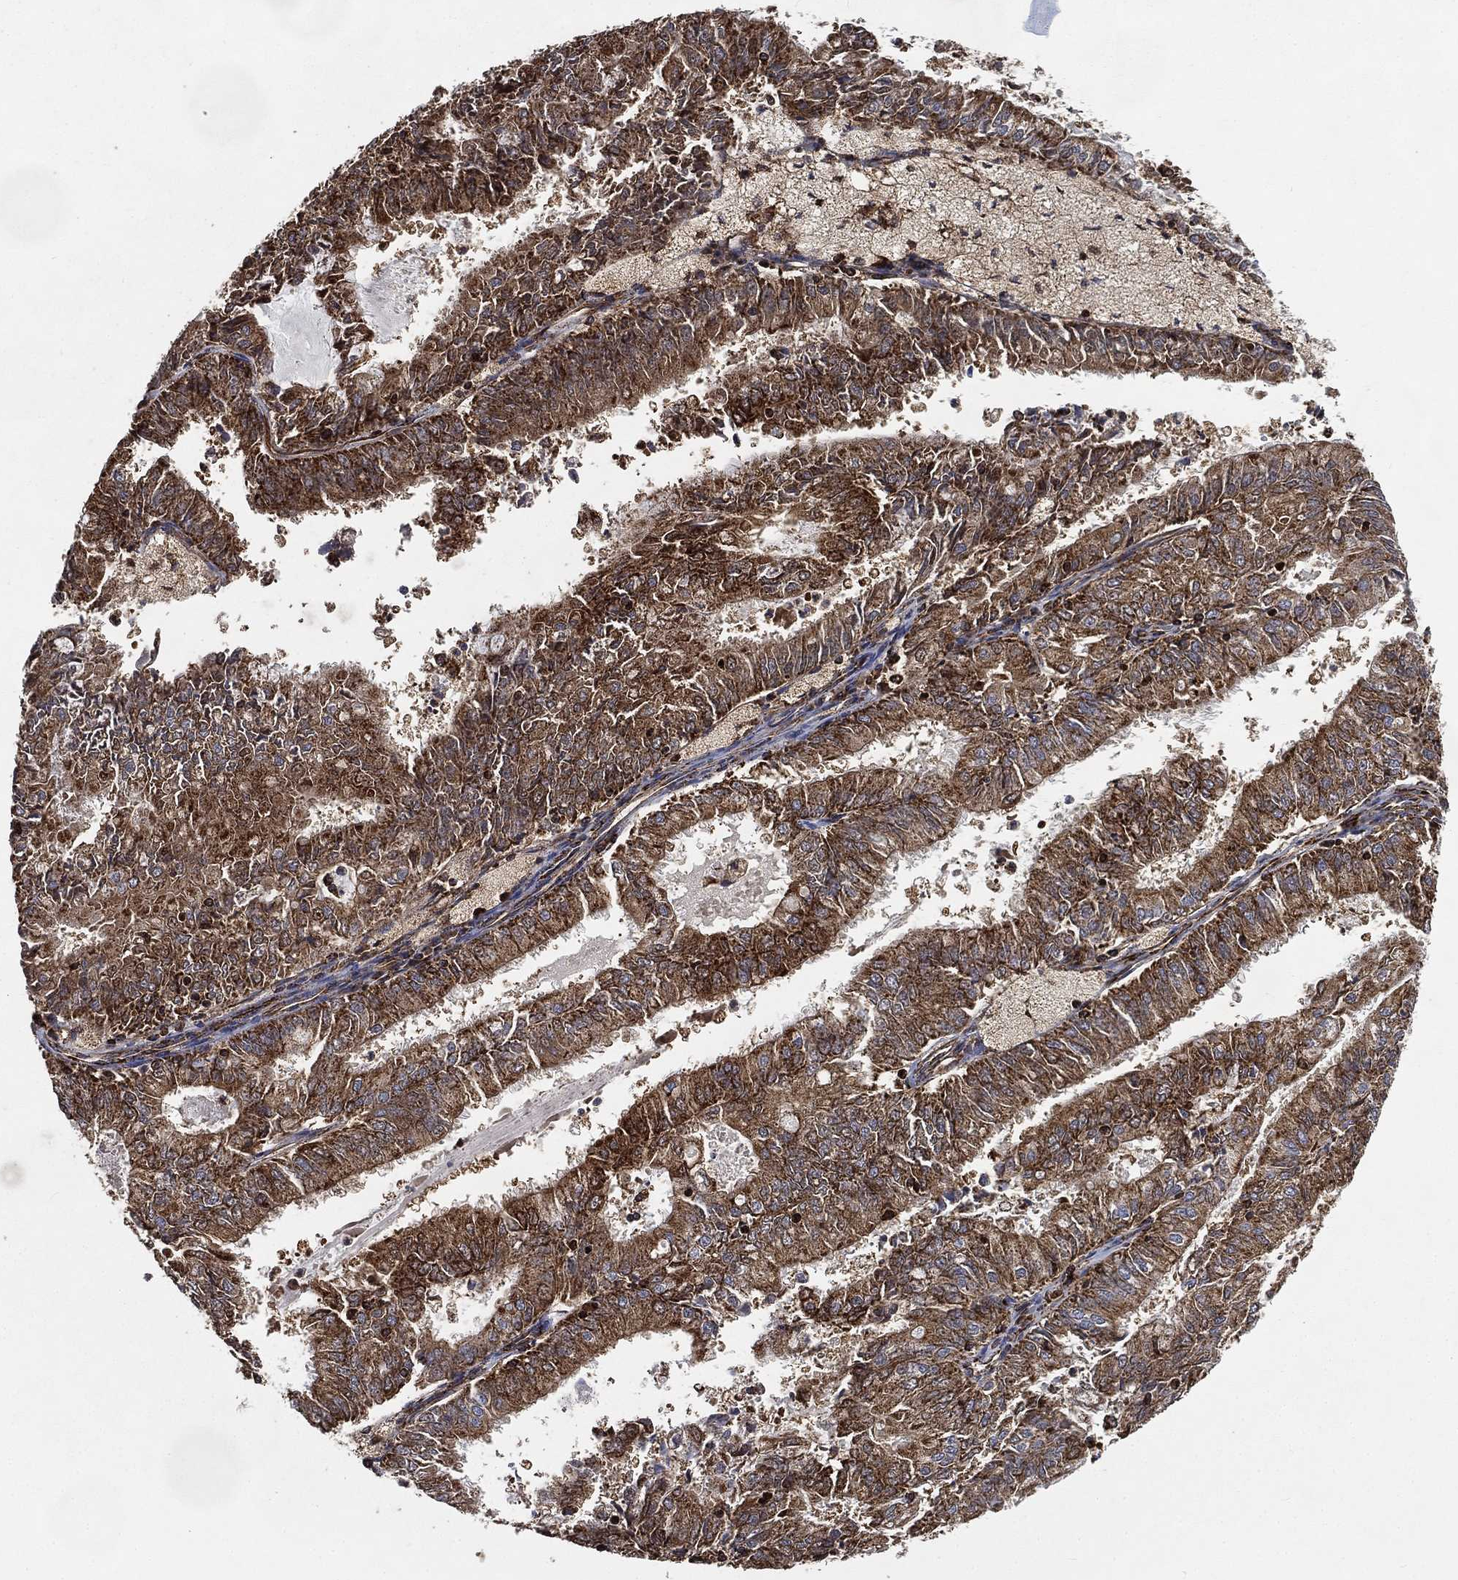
{"staining": {"intensity": "strong", "quantity": ">75%", "location": "cytoplasmic/membranous"}, "tissue": "endometrial cancer", "cell_type": "Tumor cells", "image_type": "cancer", "snomed": [{"axis": "morphology", "description": "Adenocarcinoma, NOS"}, {"axis": "topography", "description": "Endometrium"}], "caption": "DAB (3,3'-diaminobenzidine) immunohistochemical staining of adenocarcinoma (endometrial) demonstrates strong cytoplasmic/membranous protein staining in about >75% of tumor cells.", "gene": "SLC38A7", "patient": {"sex": "female", "age": 57}}